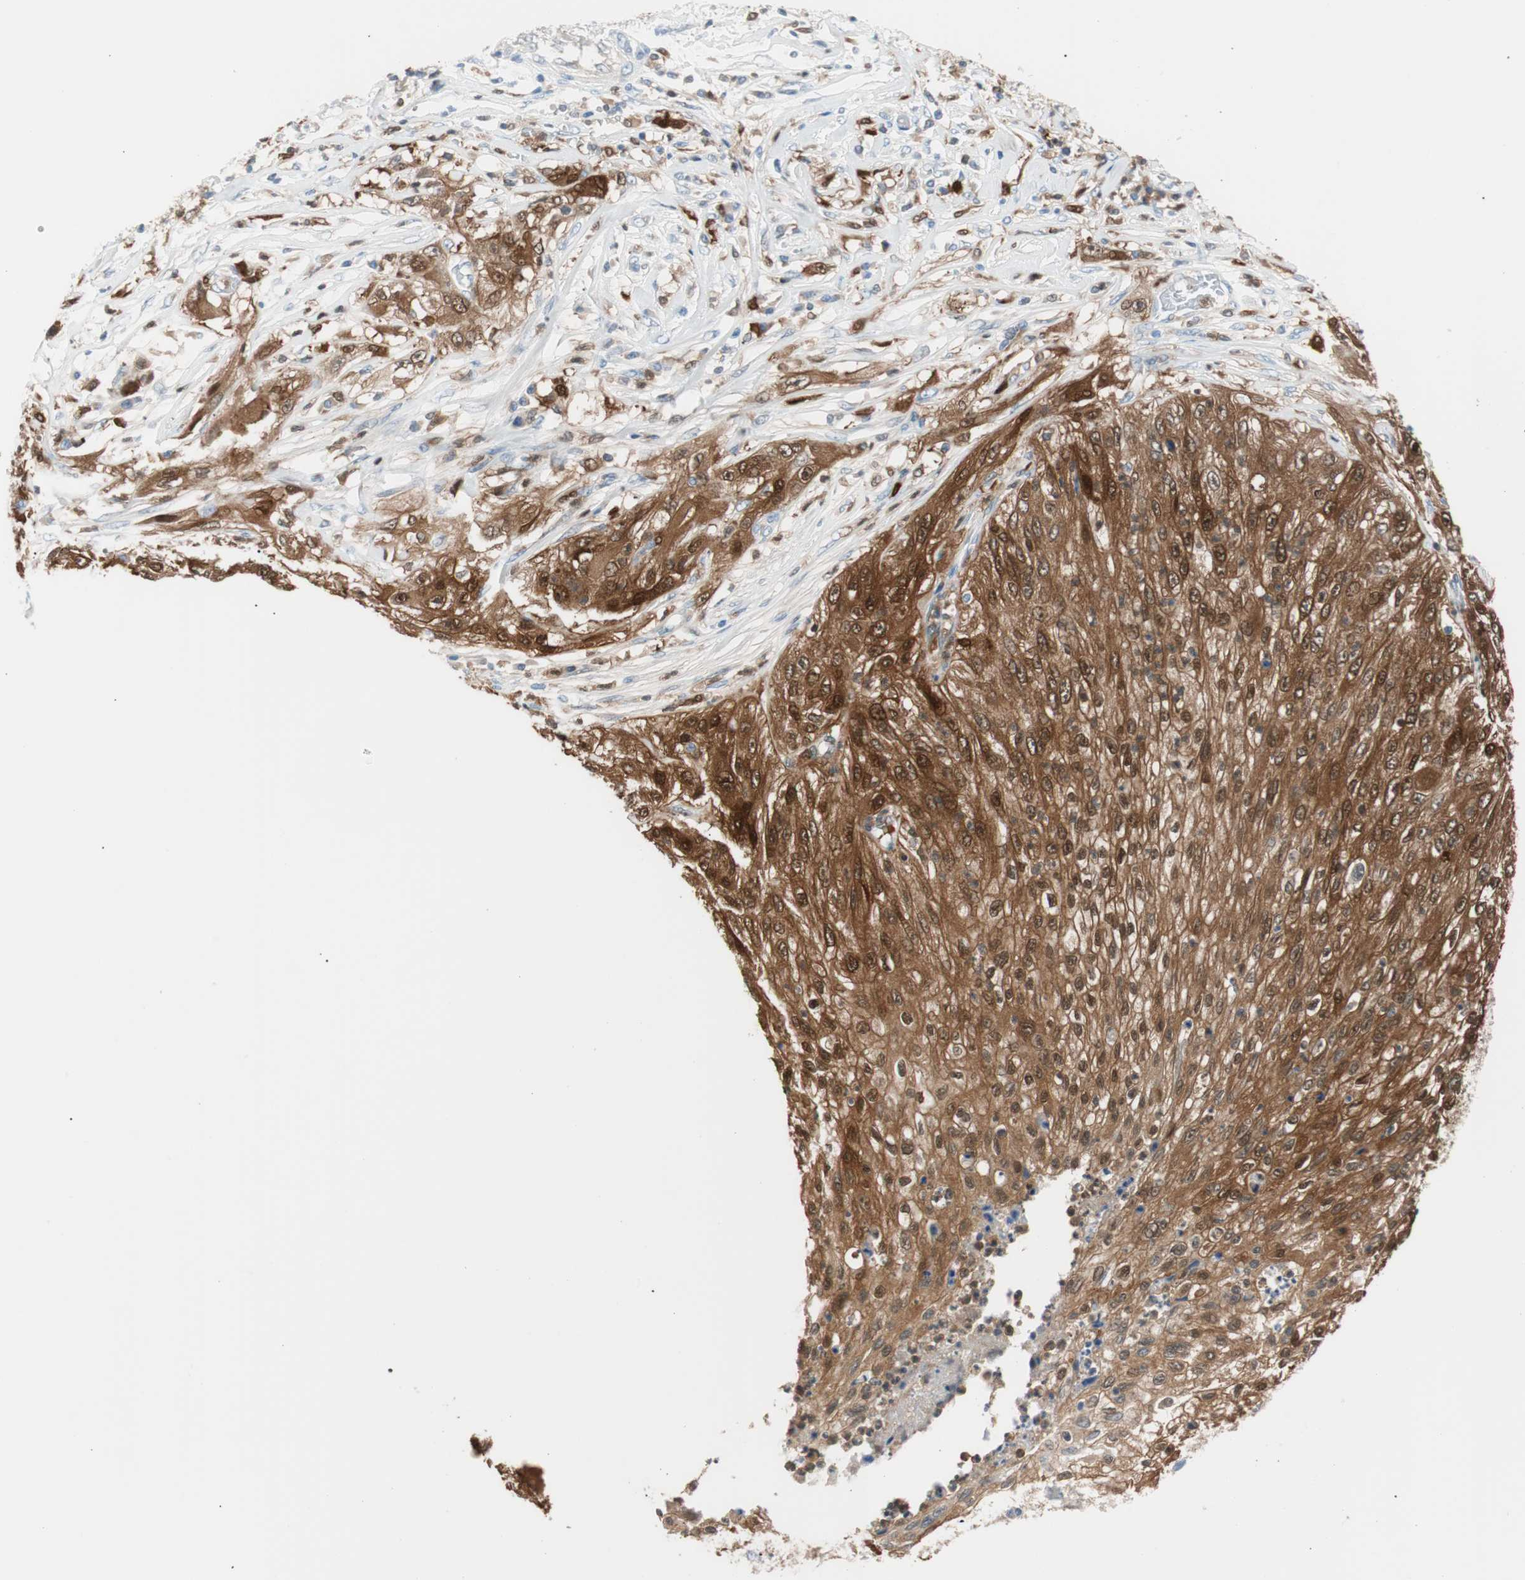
{"staining": {"intensity": "strong", "quantity": ">75%", "location": "cytoplasmic/membranous"}, "tissue": "lung cancer", "cell_type": "Tumor cells", "image_type": "cancer", "snomed": [{"axis": "morphology", "description": "Inflammation, NOS"}, {"axis": "morphology", "description": "Squamous cell carcinoma, NOS"}, {"axis": "topography", "description": "Lymph node"}, {"axis": "topography", "description": "Soft tissue"}, {"axis": "topography", "description": "Lung"}], "caption": "IHC of lung cancer (squamous cell carcinoma) shows high levels of strong cytoplasmic/membranous staining in approximately >75% of tumor cells. The staining was performed using DAB (3,3'-diaminobenzidine), with brown indicating positive protein expression. Nuclei are stained blue with hematoxylin.", "gene": "IL18", "patient": {"sex": "male", "age": 66}}